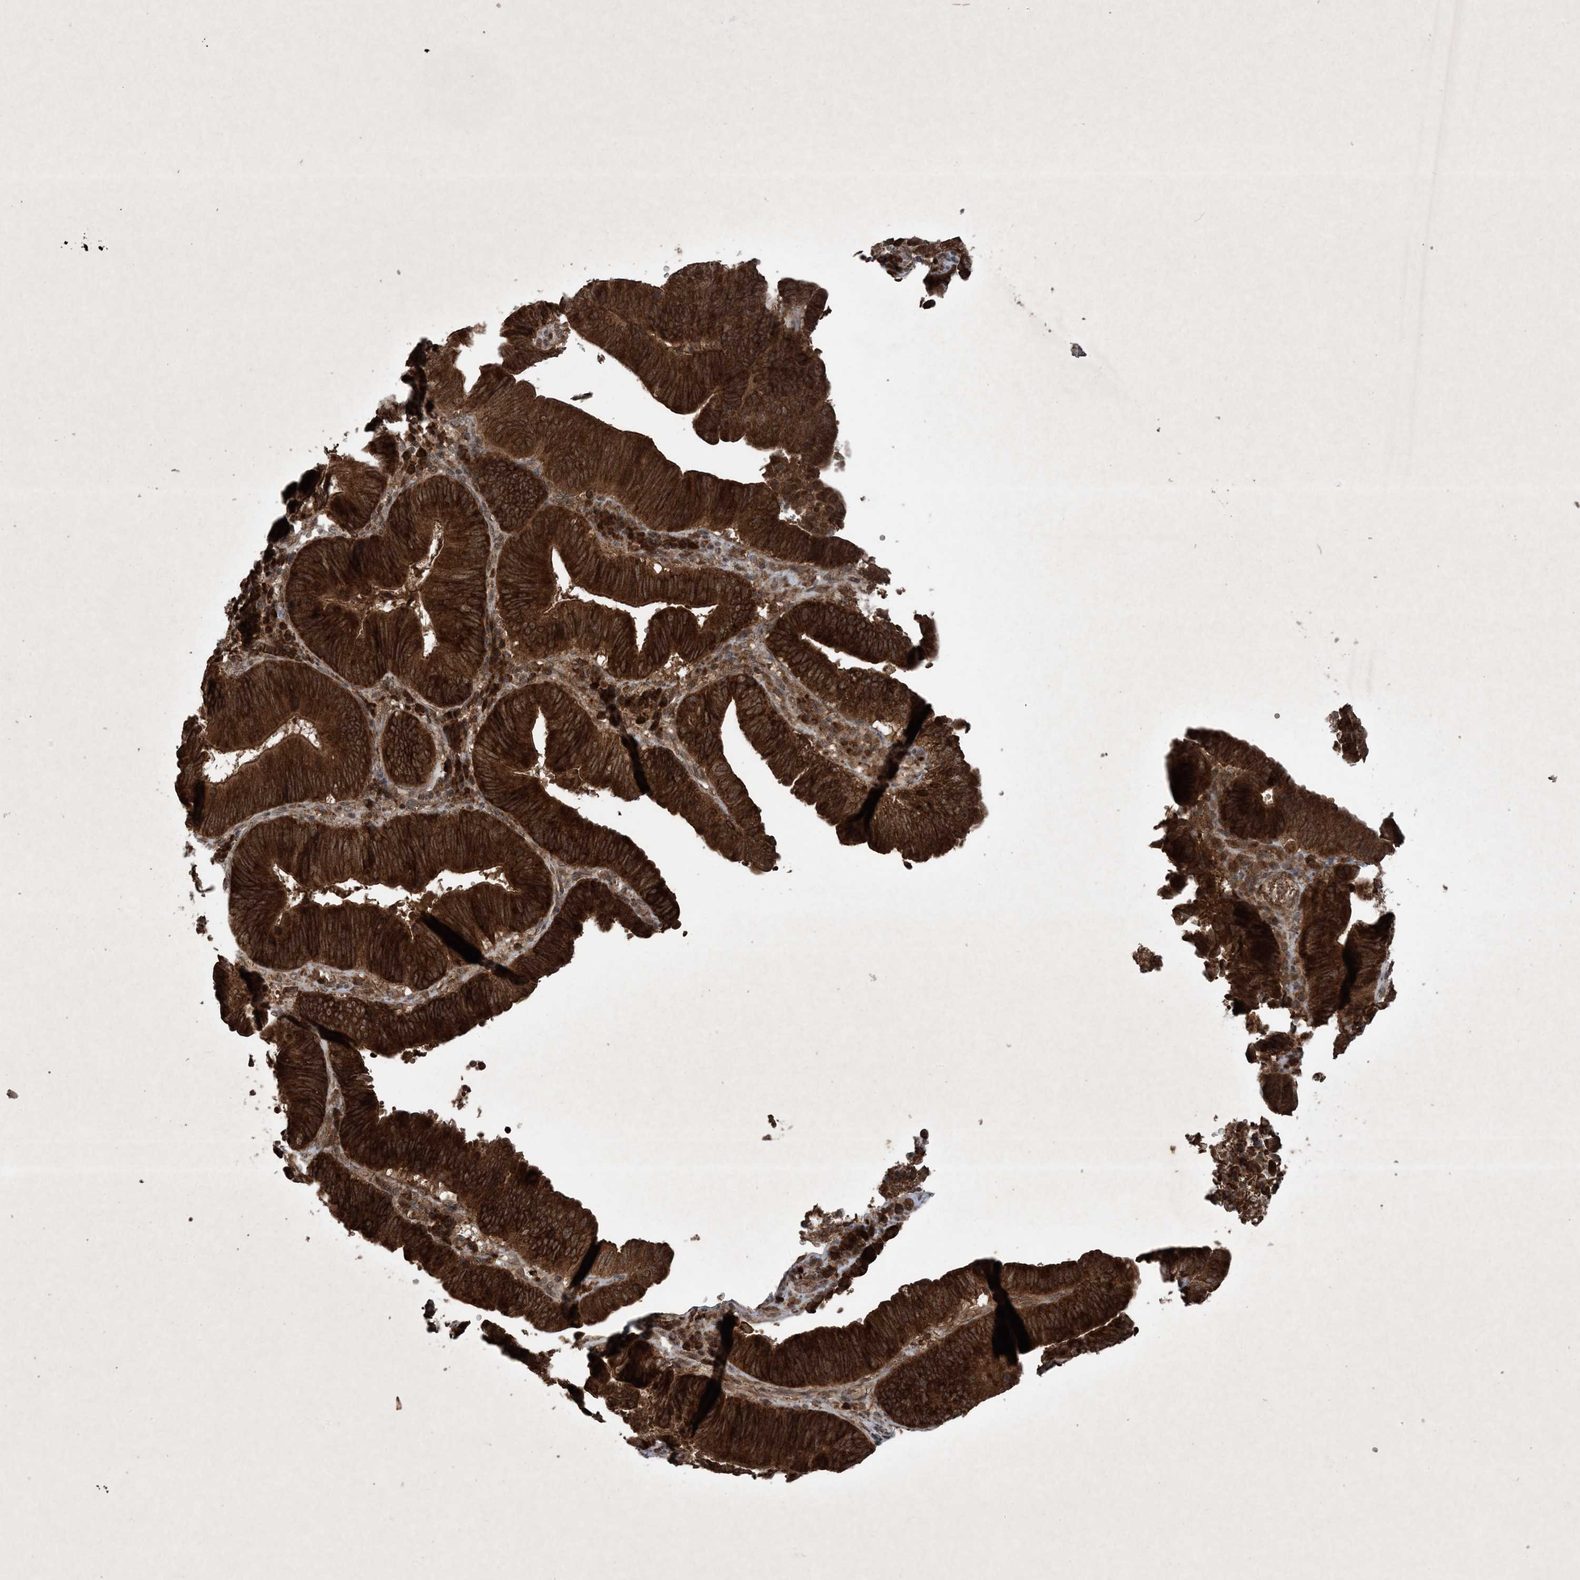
{"staining": {"intensity": "strong", "quantity": ">75%", "location": "cytoplasmic/membranous"}, "tissue": "pancreatic cancer", "cell_type": "Tumor cells", "image_type": "cancer", "snomed": [{"axis": "morphology", "description": "Adenocarcinoma, NOS"}, {"axis": "topography", "description": "Pancreas"}], "caption": "An immunohistochemistry micrograph of tumor tissue is shown. Protein staining in brown highlights strong cytoplasmic/membranous positivity in pancreatic cancer within tumor cells.", "gene": "GNG5", "patient": {"sex": "male", "age": 63}}